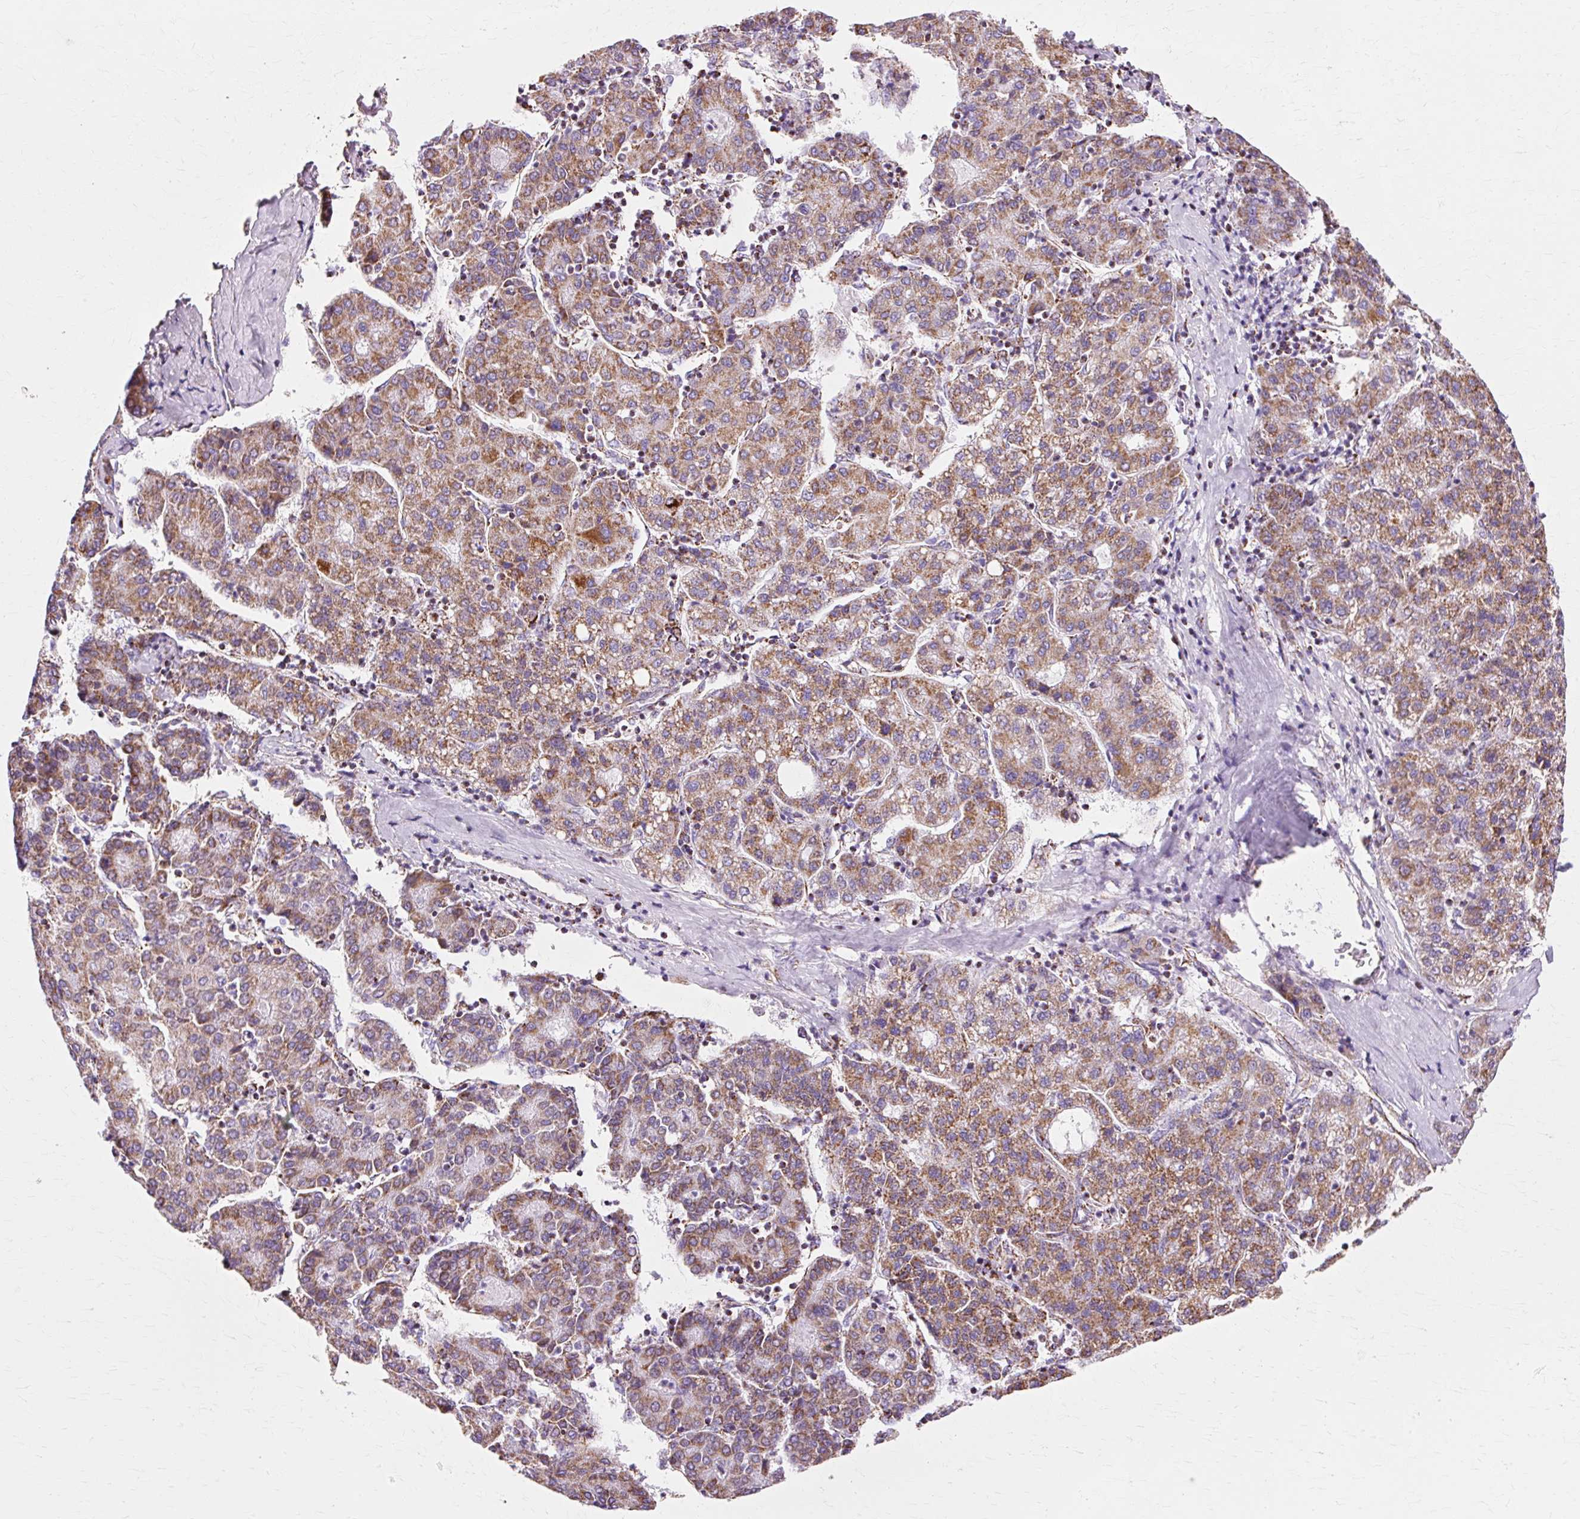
{"staining": {"intensity": "moderate", "quantity": ">75%", "location": "cytoplasmic/membranous"}, "tissue": "liver cancer", "cell_type": "Tumor cells", "image_type": "cancer", "snomed": [{"axis": "morphology", "description": "Carcinoma, Hepatocellular, NOS"}, {"axis": "topography", "description": "Liver"}], "caption": "DAB immunohistochemical staining of human liver cancer exhibits moderate cytoplasmic/membranous protein positivity in approximately >75% of tumor cells. (Brightfield microscopy of DAB IHC at high magnification).", "gene": "ATP5PO", "patient": {"sex": "male", "age": 65}}